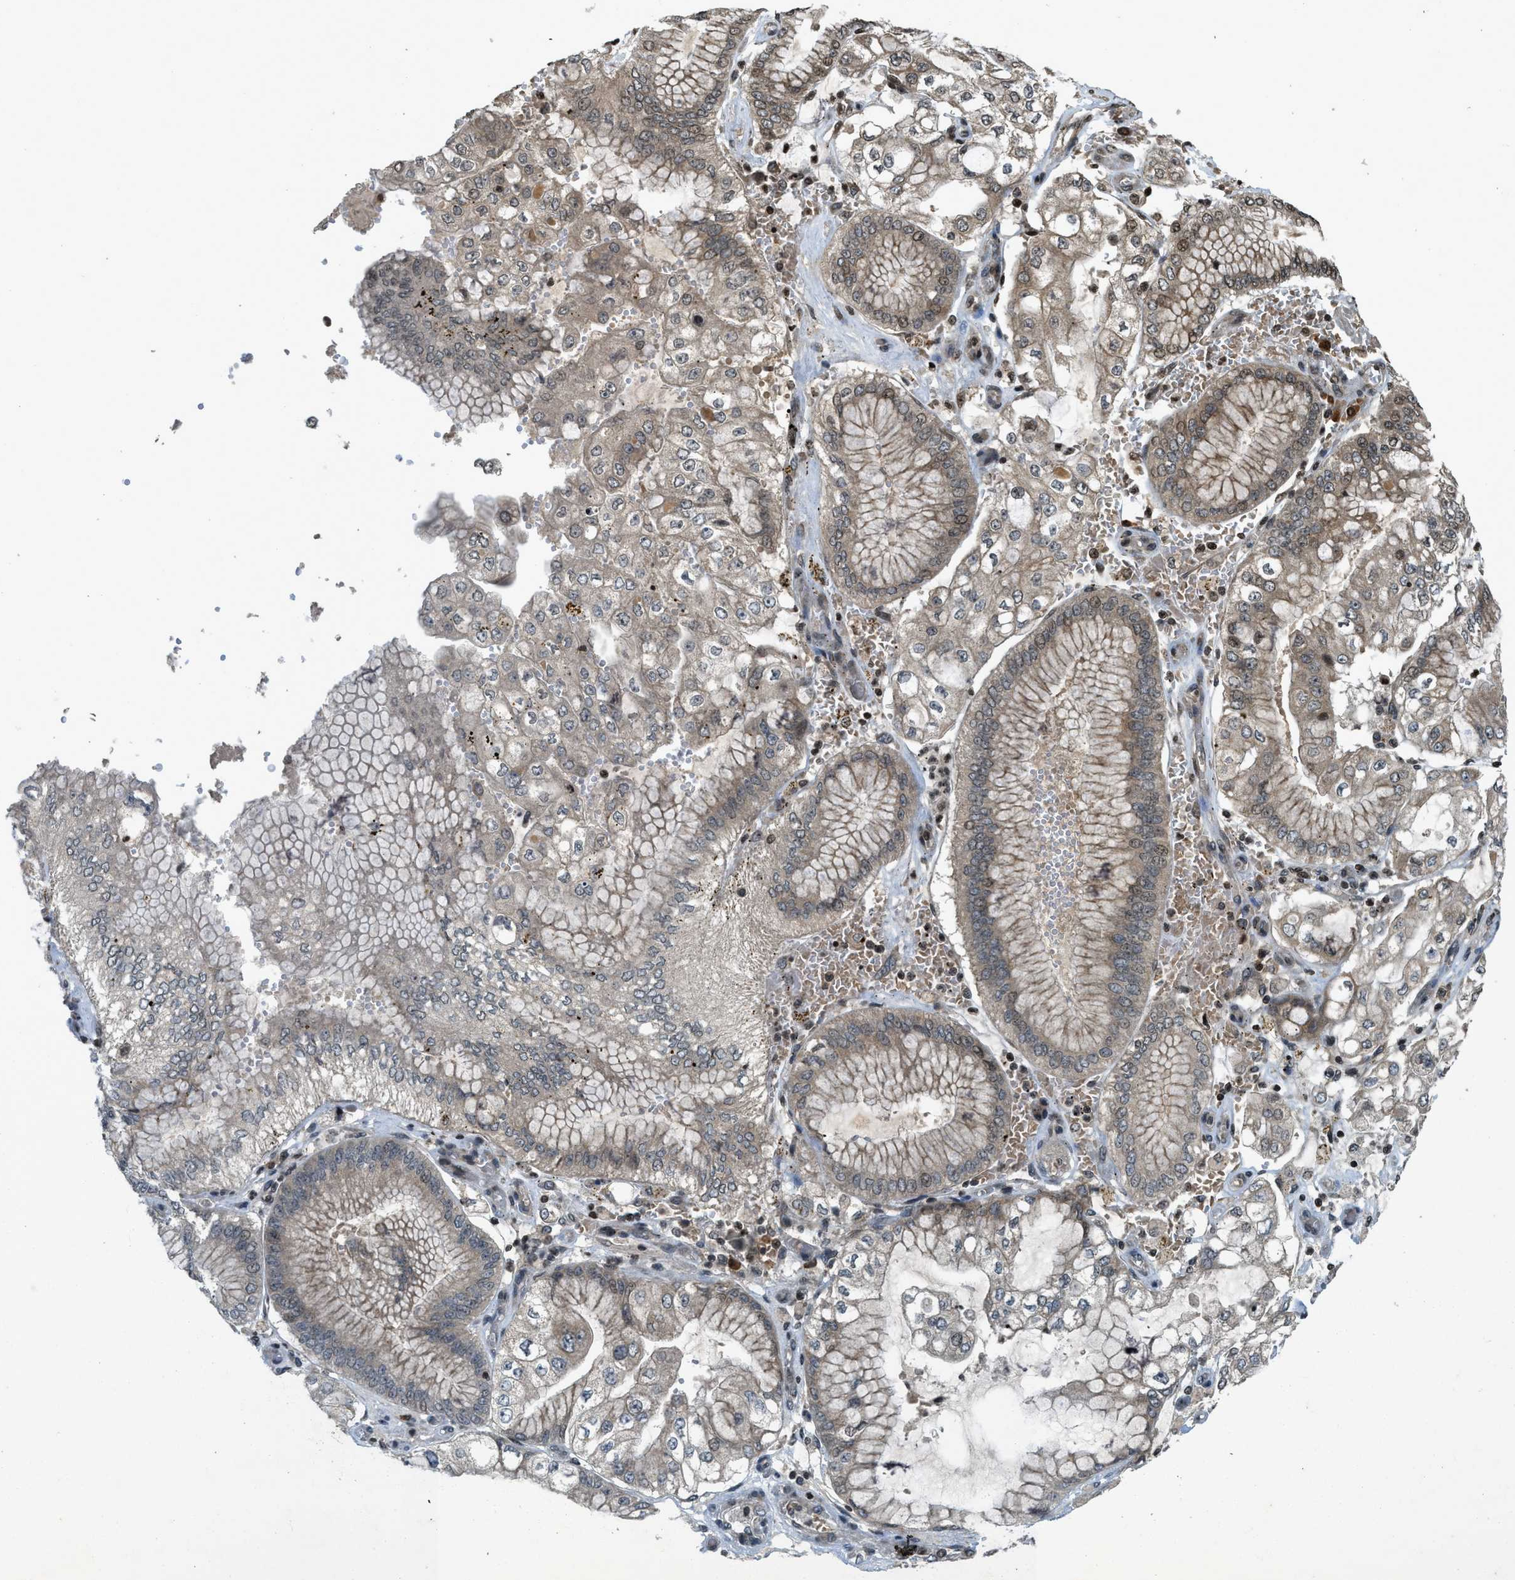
{"staining": {"intensity": "moderate", "quantity": "<25%", "location": "nuclear"}, "tissue": "stomach cancer", "cell_type": "Tumor cells", "image_type": "cancer", "snomed": [{"axis": "morphology", "description": "Adenocarcinoma, NOS"}, {"axis": "topography", "description": "Stomach"}], "caption": "High-power microscopy captured an IHC image of stomach cancer, revealing moderate nuclear expression in about <25% of tumor cells.", "gene": "SIAH1", "patient": {"sex": "male", "age": 76}}